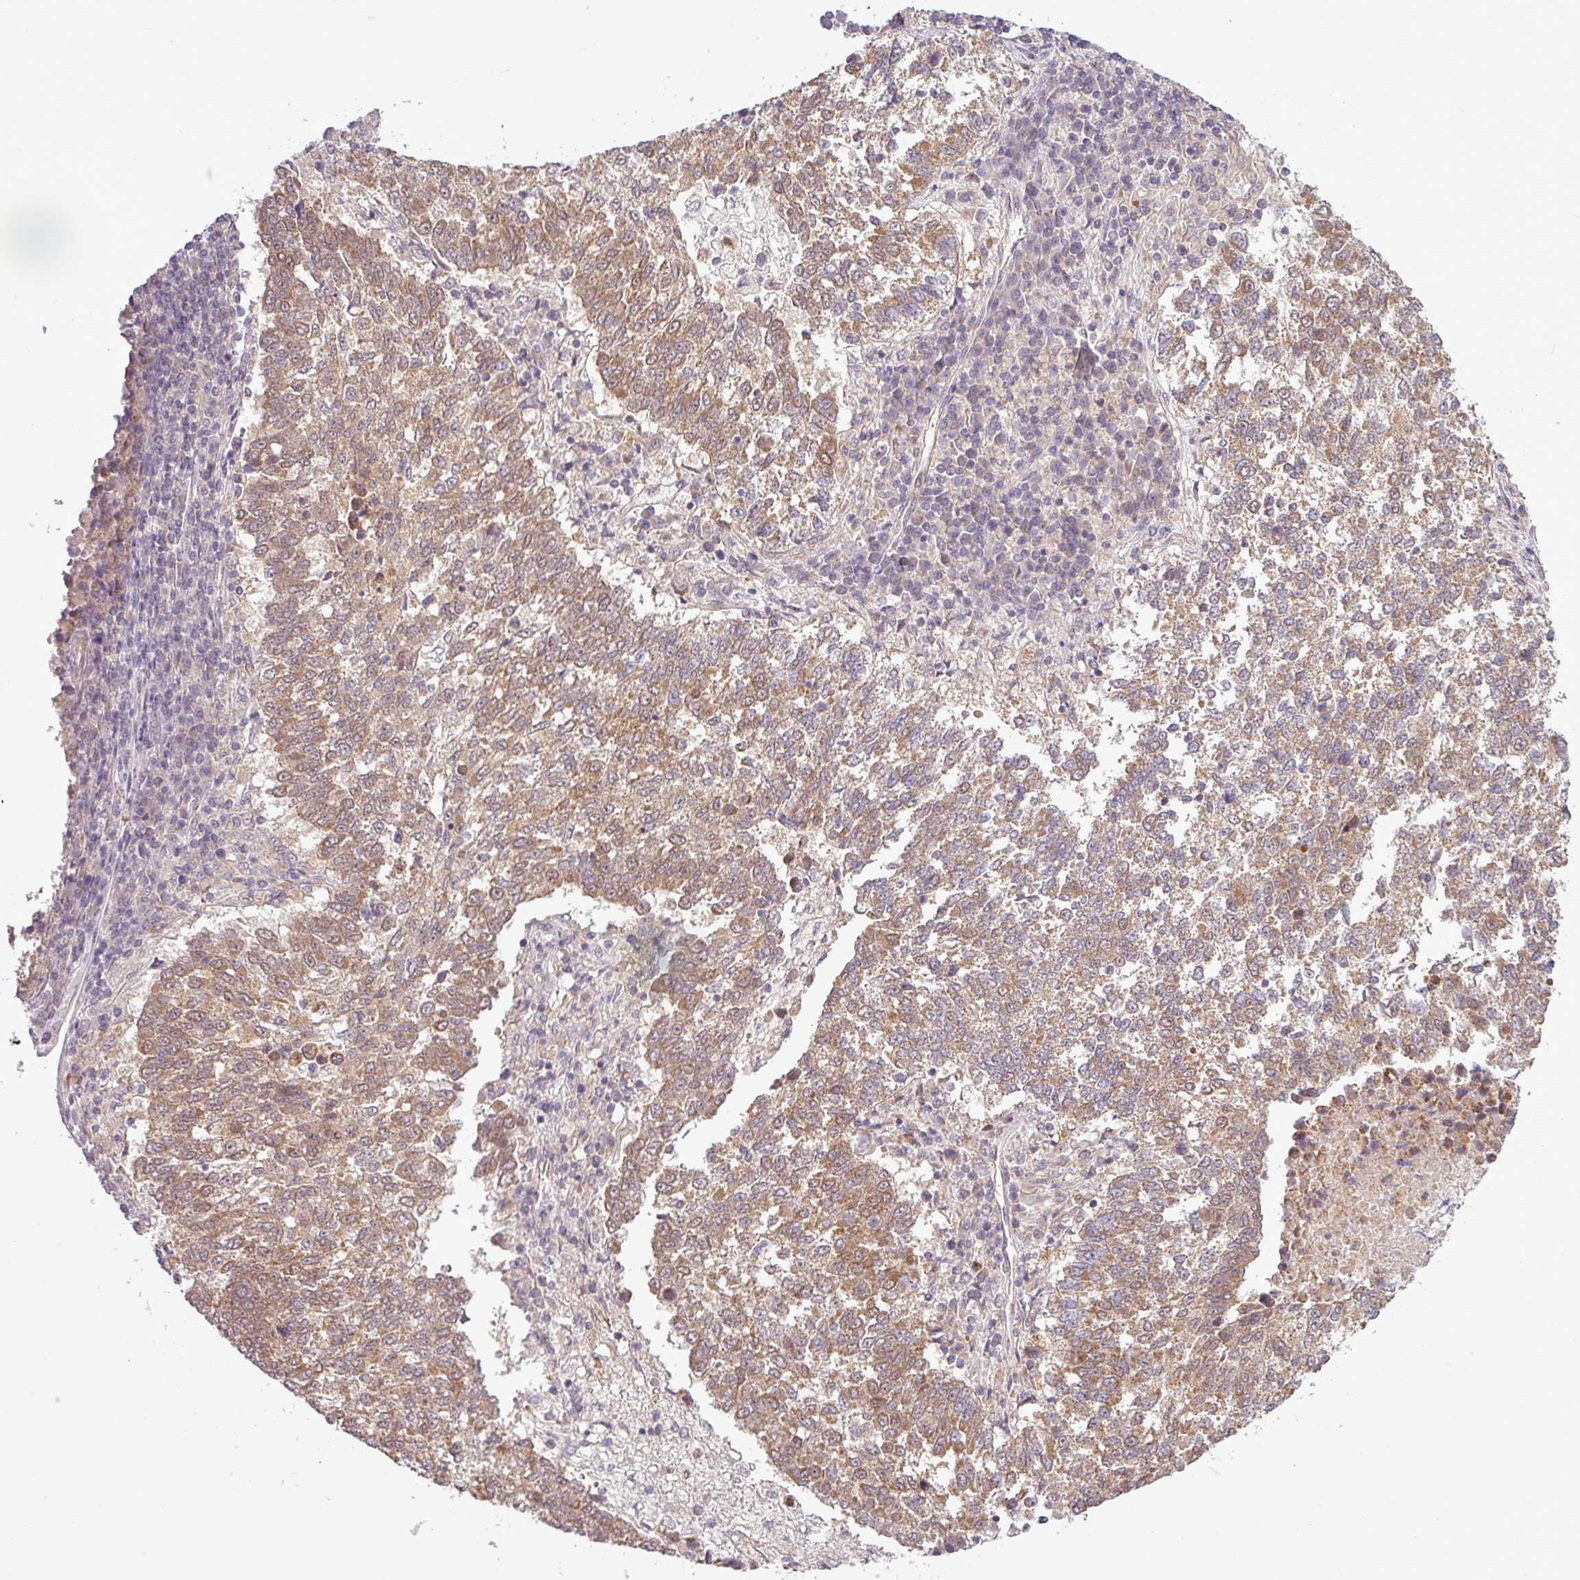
{"staining": {"intensity": "moderate", "quantity": ">75%", "location": "cytoplasmic/membranous"}, "tissue": "lung cancer", "cell_type": "Tumor cells", "image_type": "cancer", "snomed": [{"axis": "morphology", "description": "Squamous cell carcinoma, NOS"}, {"axis": "topography", "description": "Lung"}], "caption": "Protein expression by immunohistochemistry shows moderate cytoplasmic/membranous staining in about >75% of tumor cells in lung cancer (squamous cell carcinoma).", "gene": "ZNF217", "patient": {"sex": "male", "age": 73}}